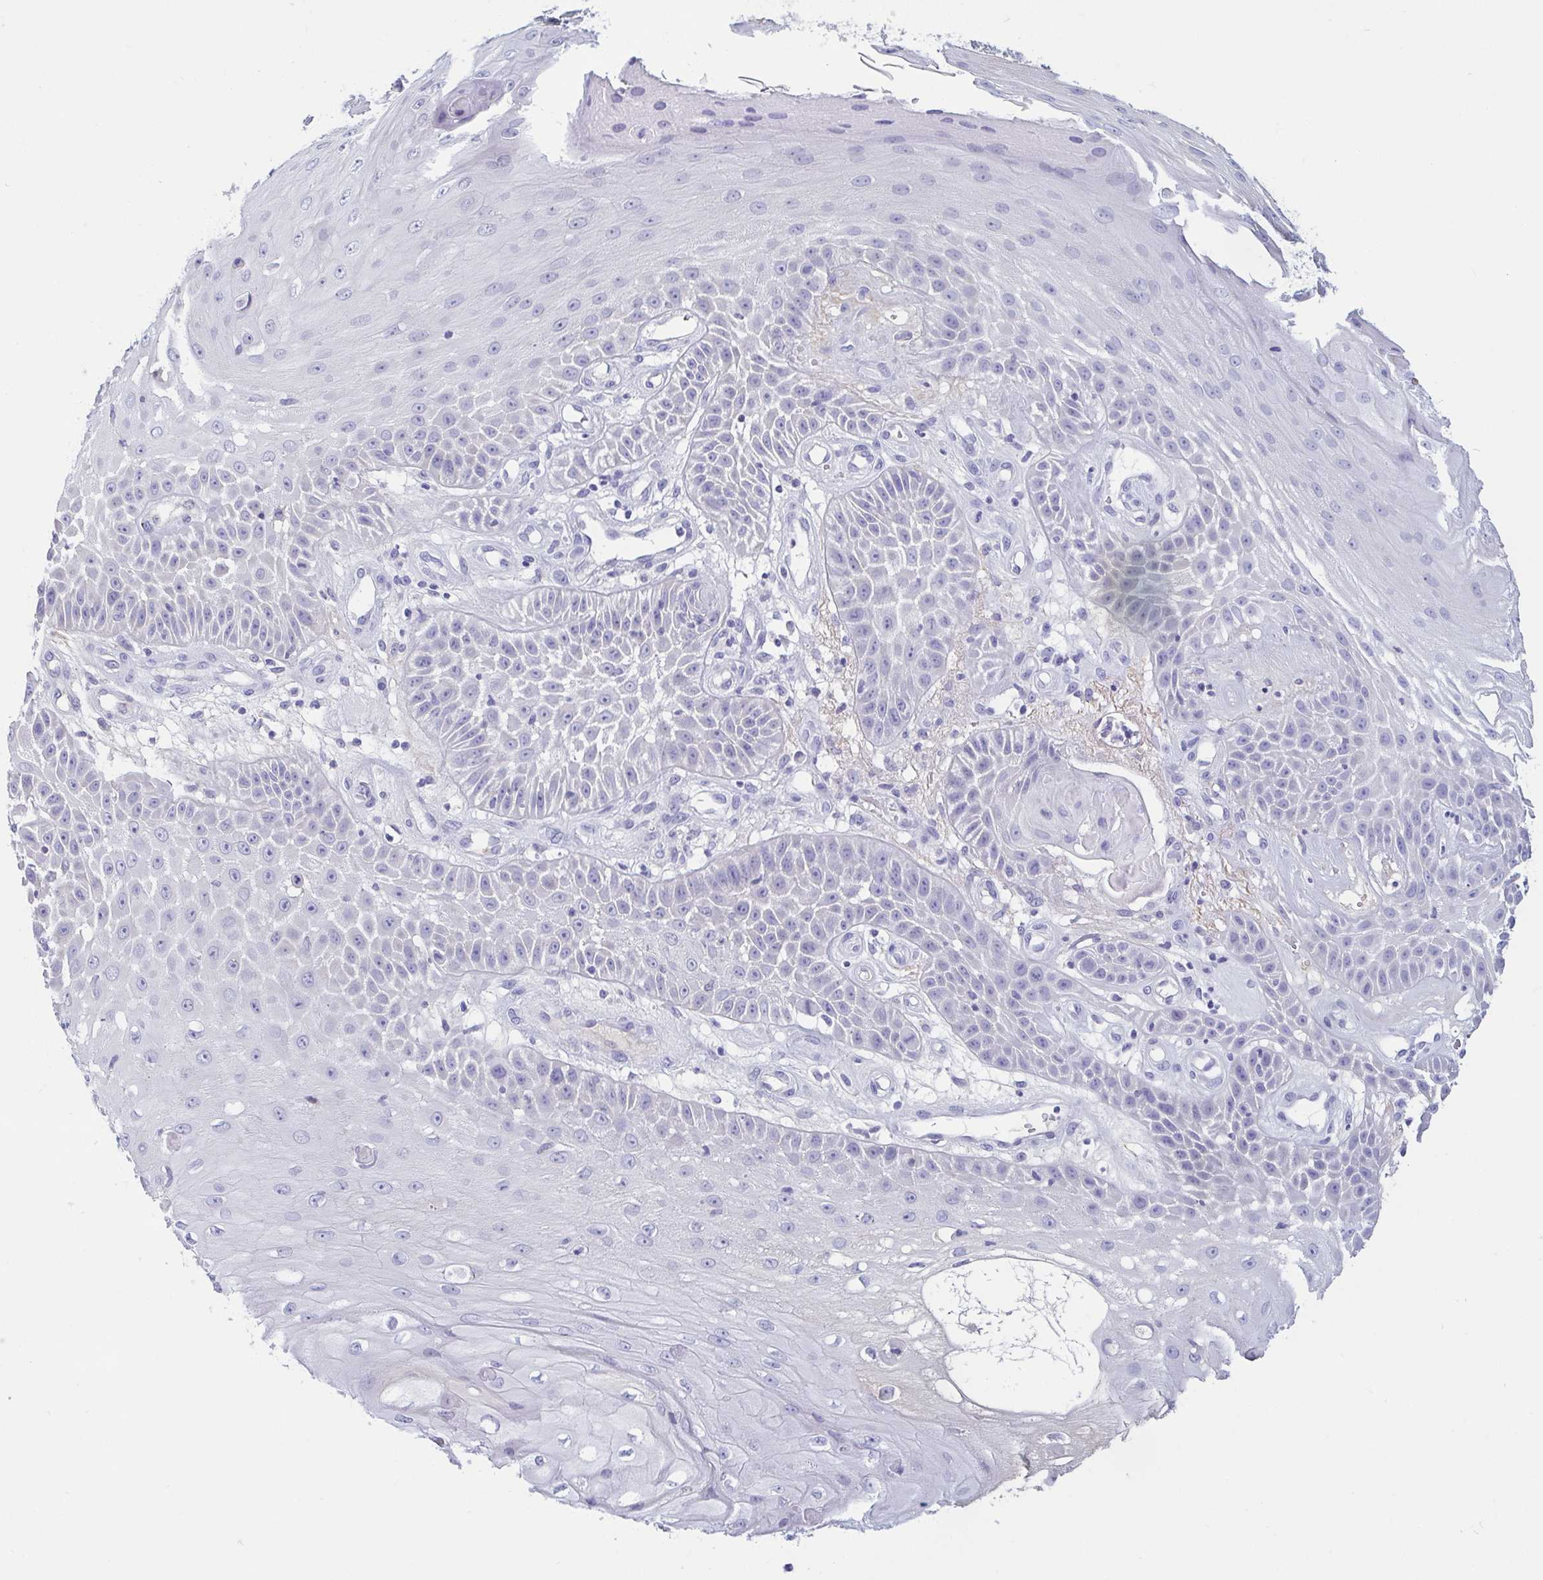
{"staining": {"intensity": "negative", "quantity": "none", "location": "none"}, "tissue": "skin cancer", "cell_type": "Tumor cells", "image_type": "cancer", "snomed": [{"axis": "morphology", "description": "Squamous cell carcinoma, NOS"}, {"axis": "topography", "description": "Skin"}], "caption": "Skin cancer (squamous cell carcinoma) was stained to show a protein in brown. There is no significant expression in tumor cells.", "gene": "TREH", "patient": {"sex": "male", "age": 70}}